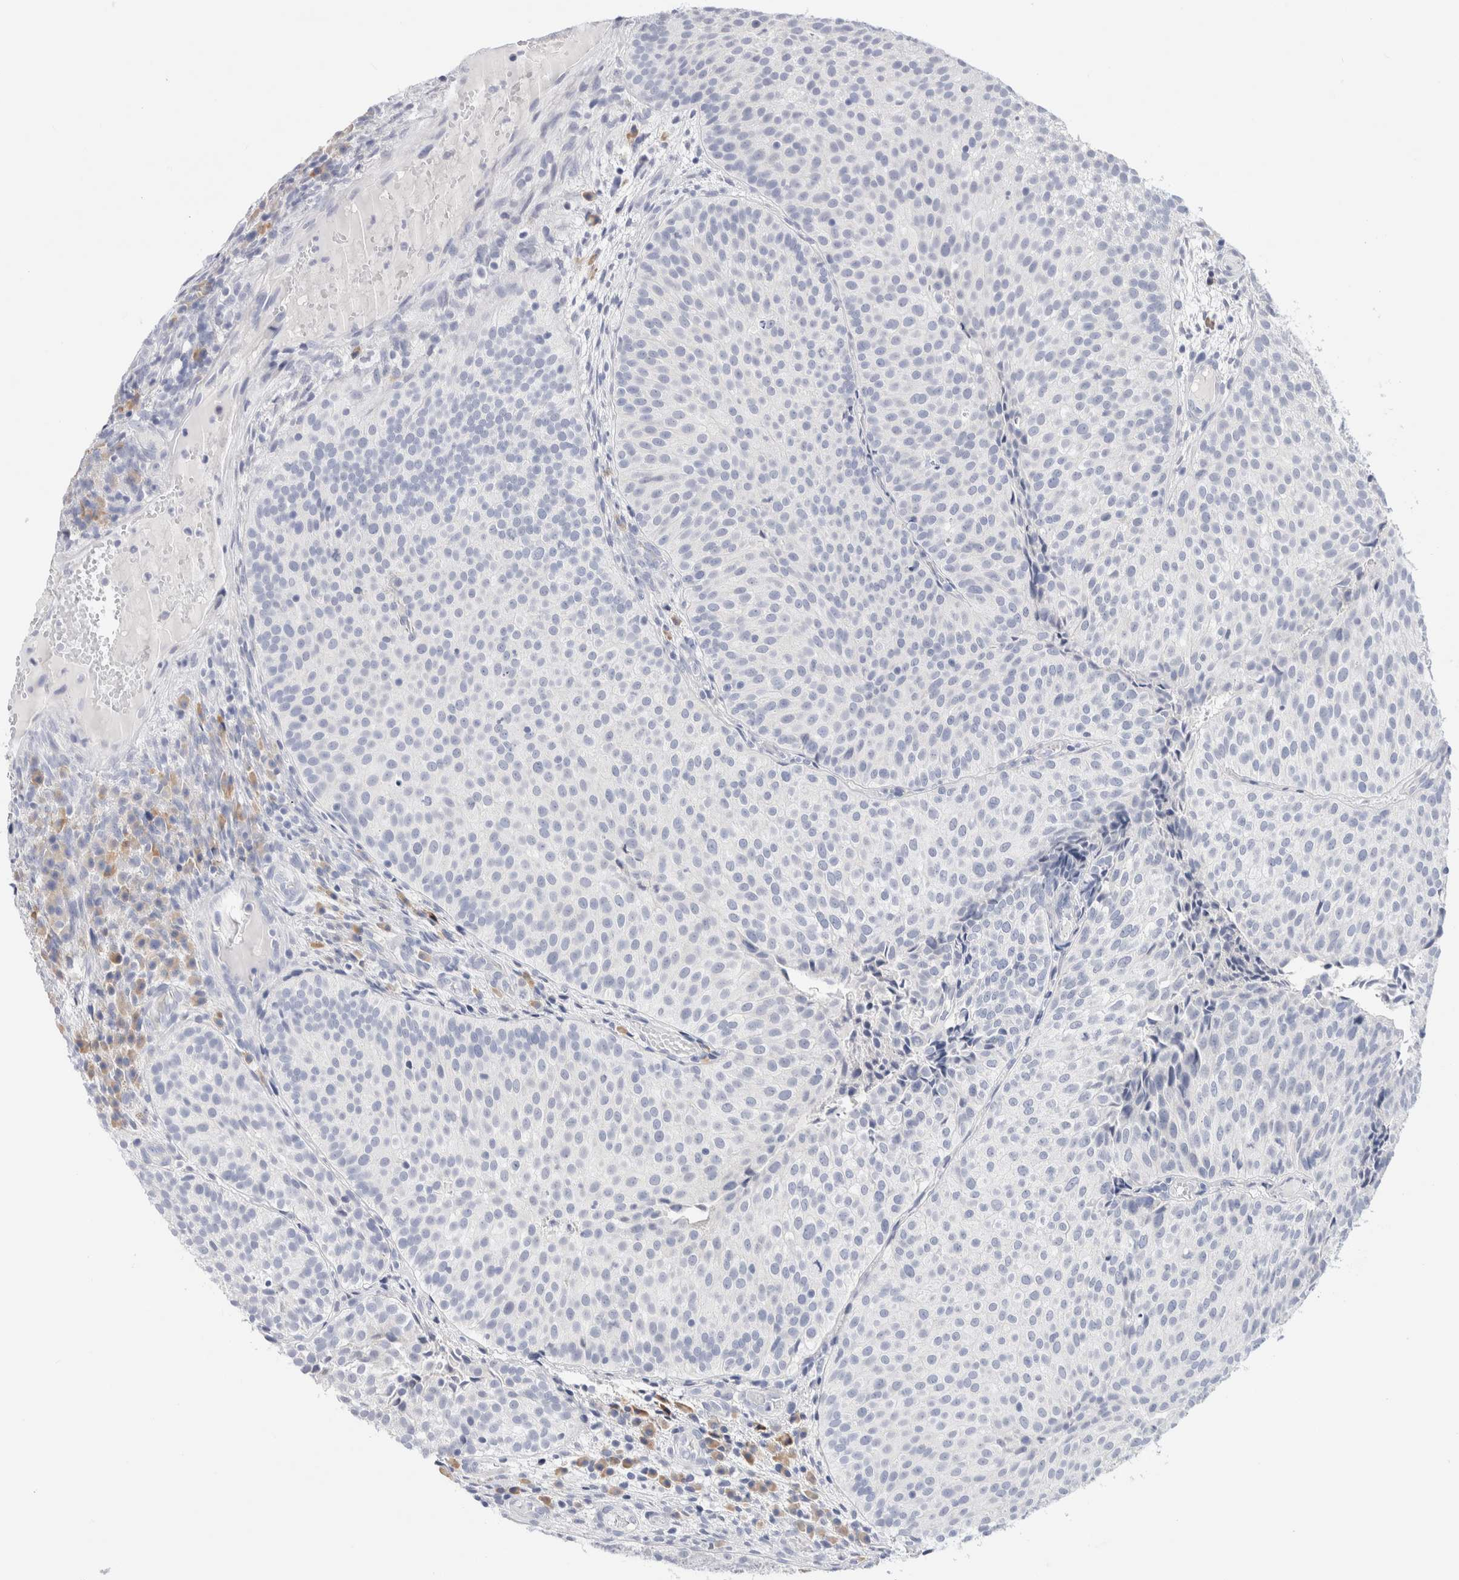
{"staining": {"intensity": "negative", "quantity": "none", "location": "none"}, "tissue": "urothelial cancer", "cell_type": "Tumor cells", "image_type": "cancer", "snomed": [{"axis": "morphology", "description": "Urothelial carcinoma, Low grade"}, {"axis": "topography", "description": "Urinary bladder"}], "caption": "The histopathology image reveals no staining of tumor cells in urothelial carcinoma (low-grade).", "gene": "GADD45G", "patient": {"sex": "male", "age": 86}}